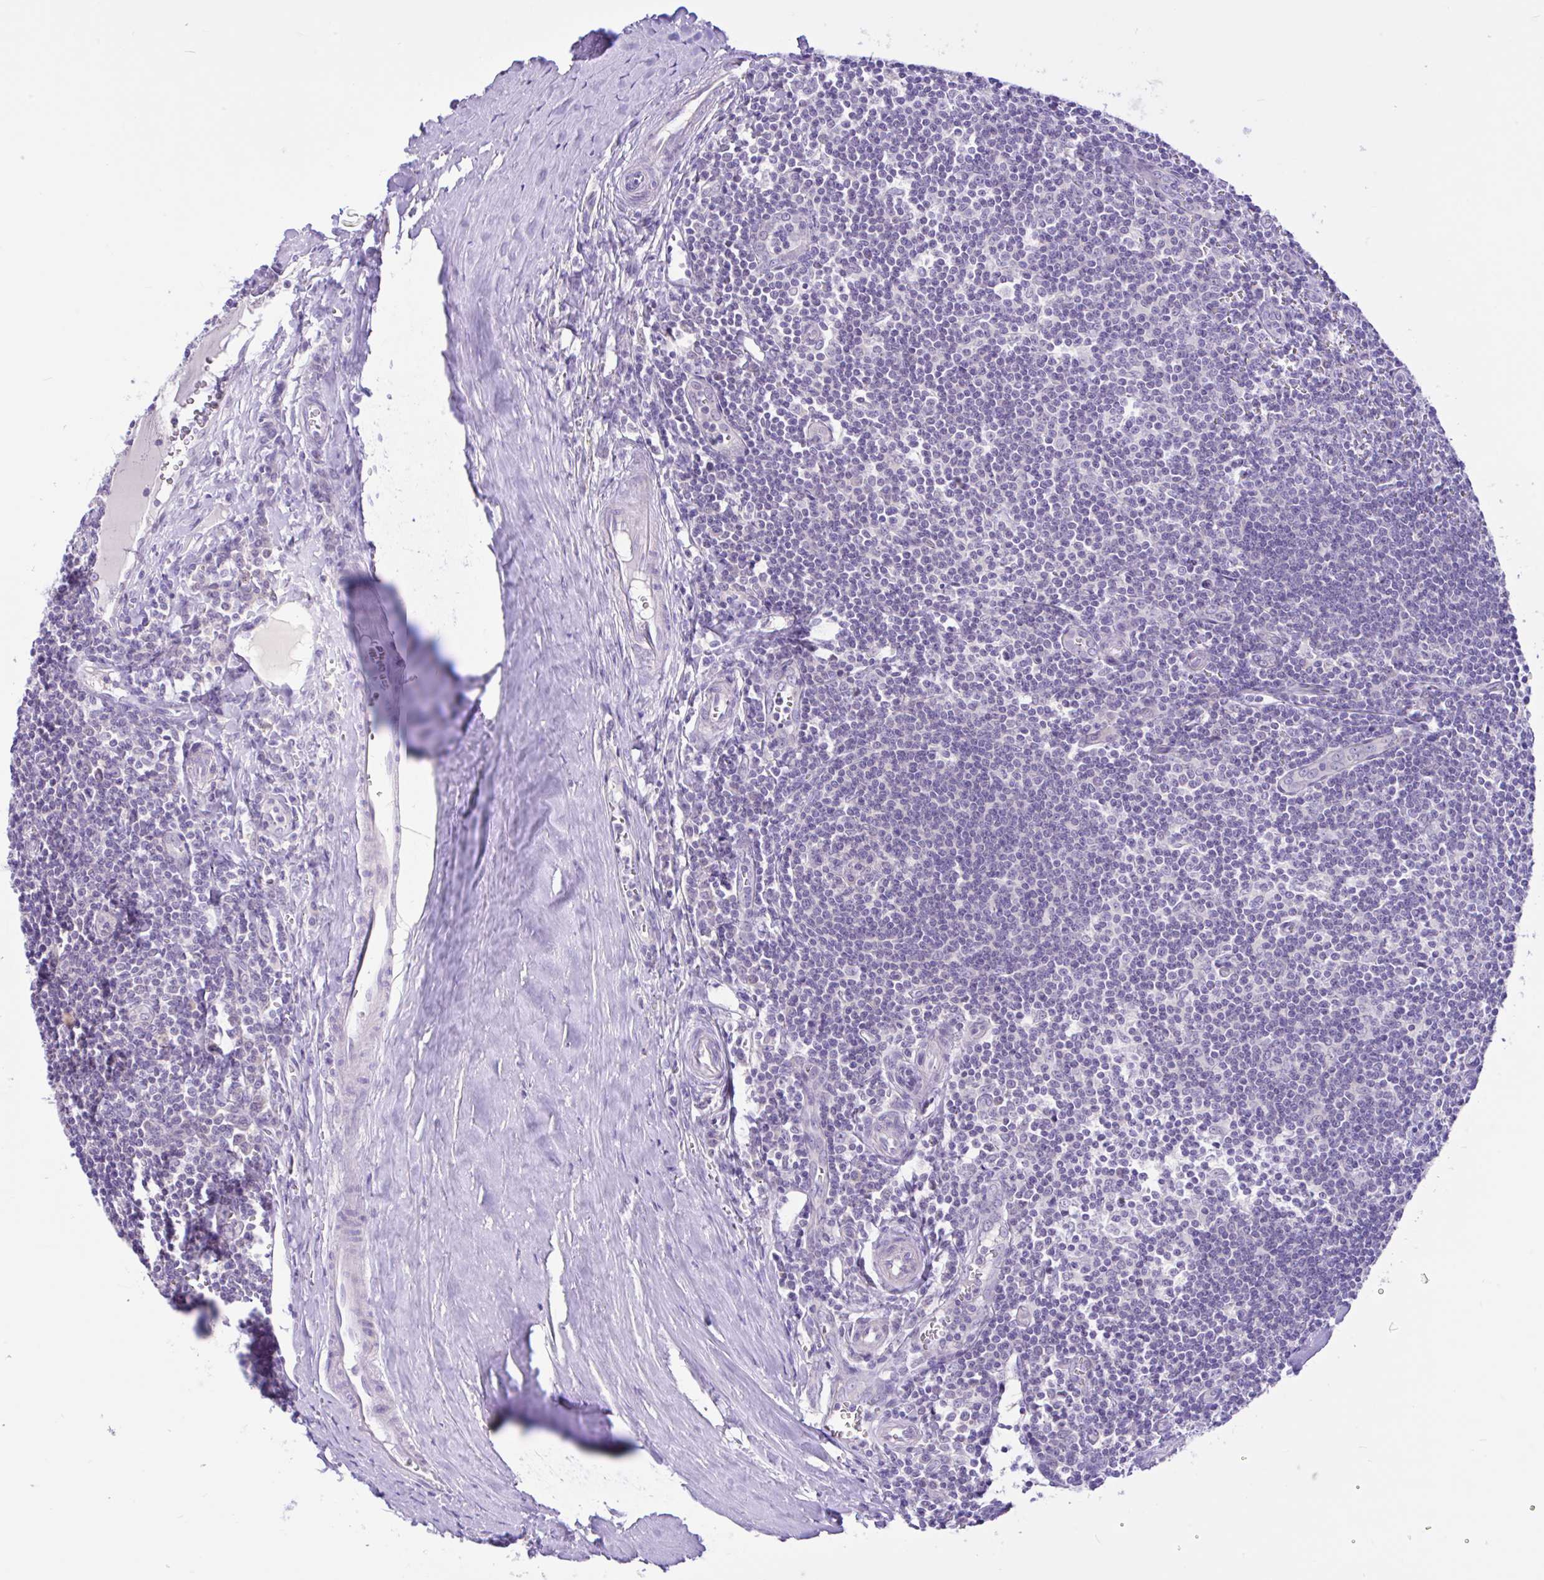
{"staining": {"intensity": "negative", "quantity": "none", "location": "none"}, "tissue": "tonsil", "cell_type": "Germinal center cells", "image_type": "normal", "snomed": [{"axis": "morphology", "description": "Normal tissue, NOS"}, {"axis": "topography", "description": "Tonsil"}], "caption": "Protein analysis of normal tonsil exhibits no significant positivity in germinal center cells.", "gene": "ANO4", "patient": {"sex": "male", "age": 27}}